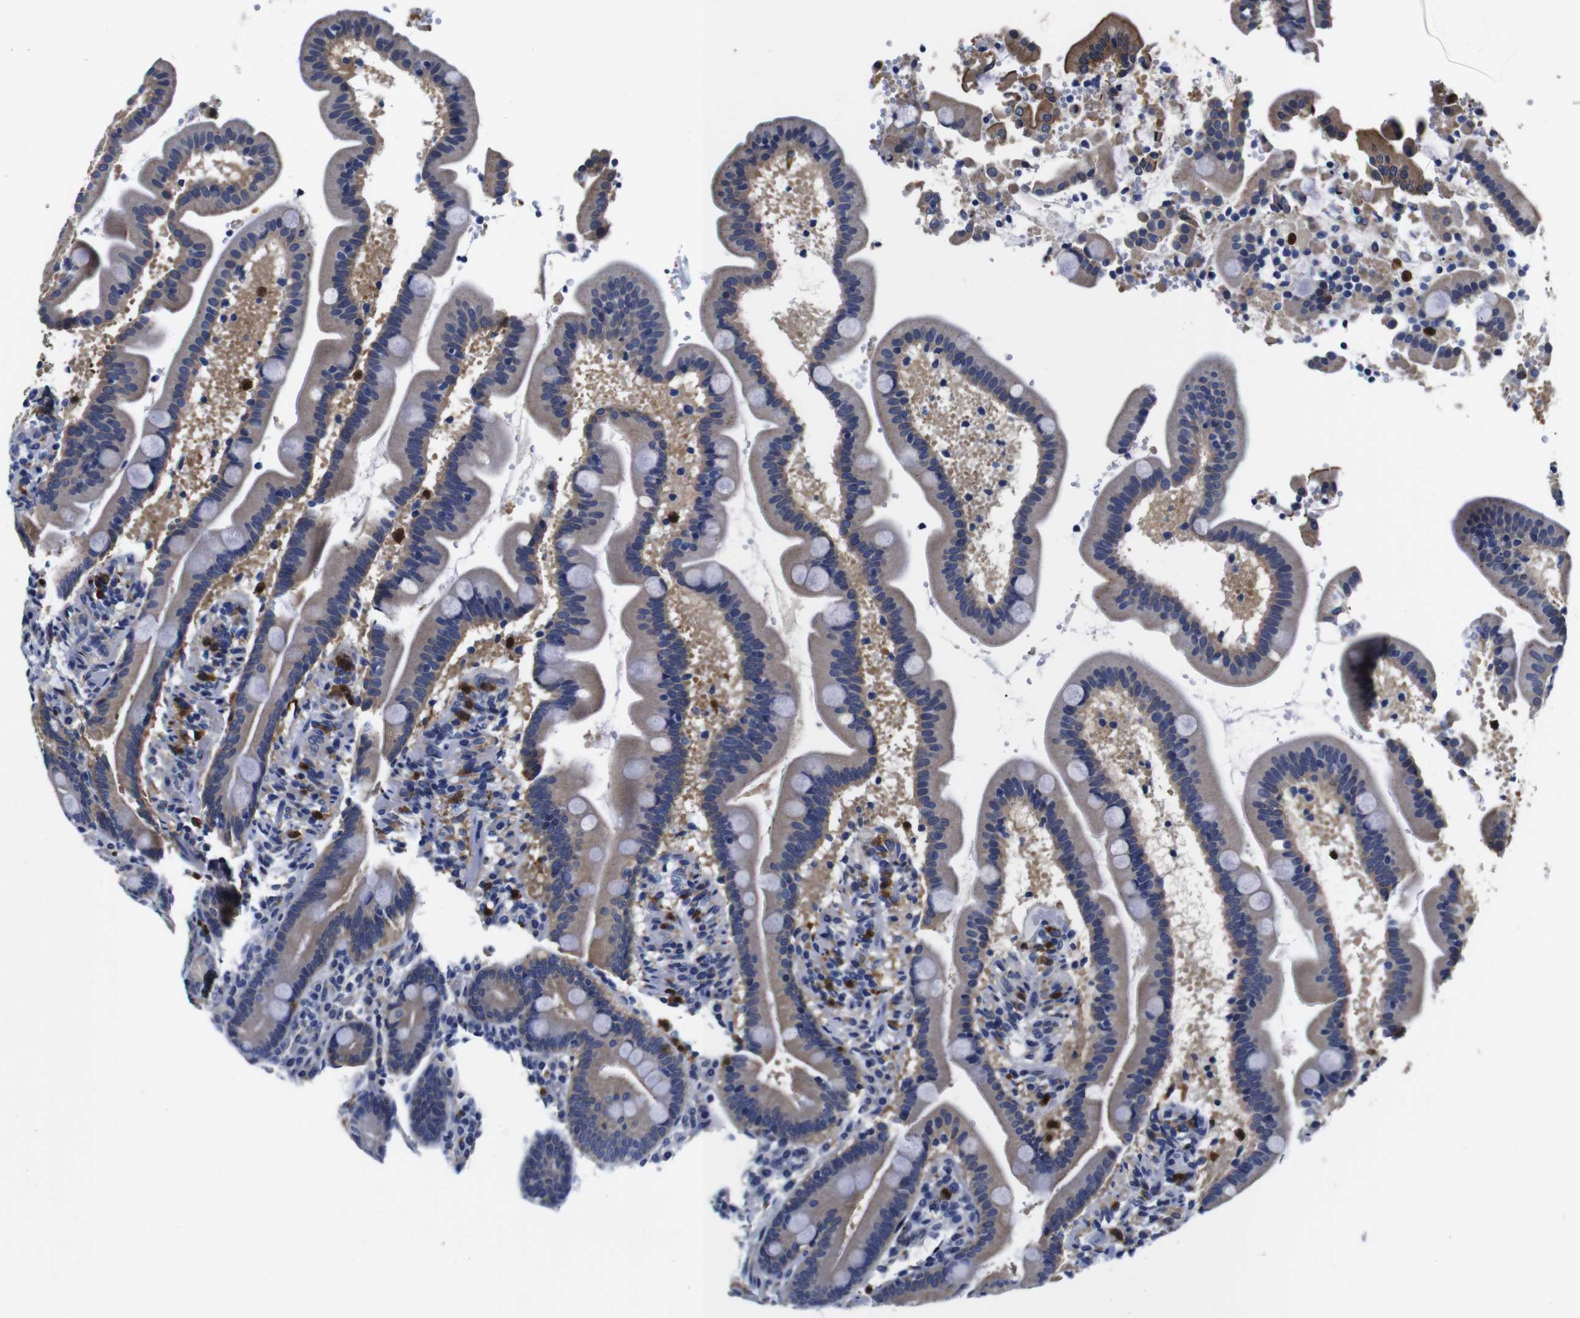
{"staining": {"intensity": "weak", "quantity": "<25%", "location": "cytoplasmic/membranous"}, "tissue": "duodenum", "cell_type": "Glandular cells", "image_type": "normal", "snomed": [{"axis": "morphology", "description": "Normal tissue, NOS"}, {"axis": "topography", "description": "Duodenum"}], "caption": "There is no significant staining in glandular cells of duodenum. (DAB immunohistochemistry (IHC) with hematoxylin counter stain).", "gene": "GIMAP2", "patient": {"sex": "male", "age": 54}}